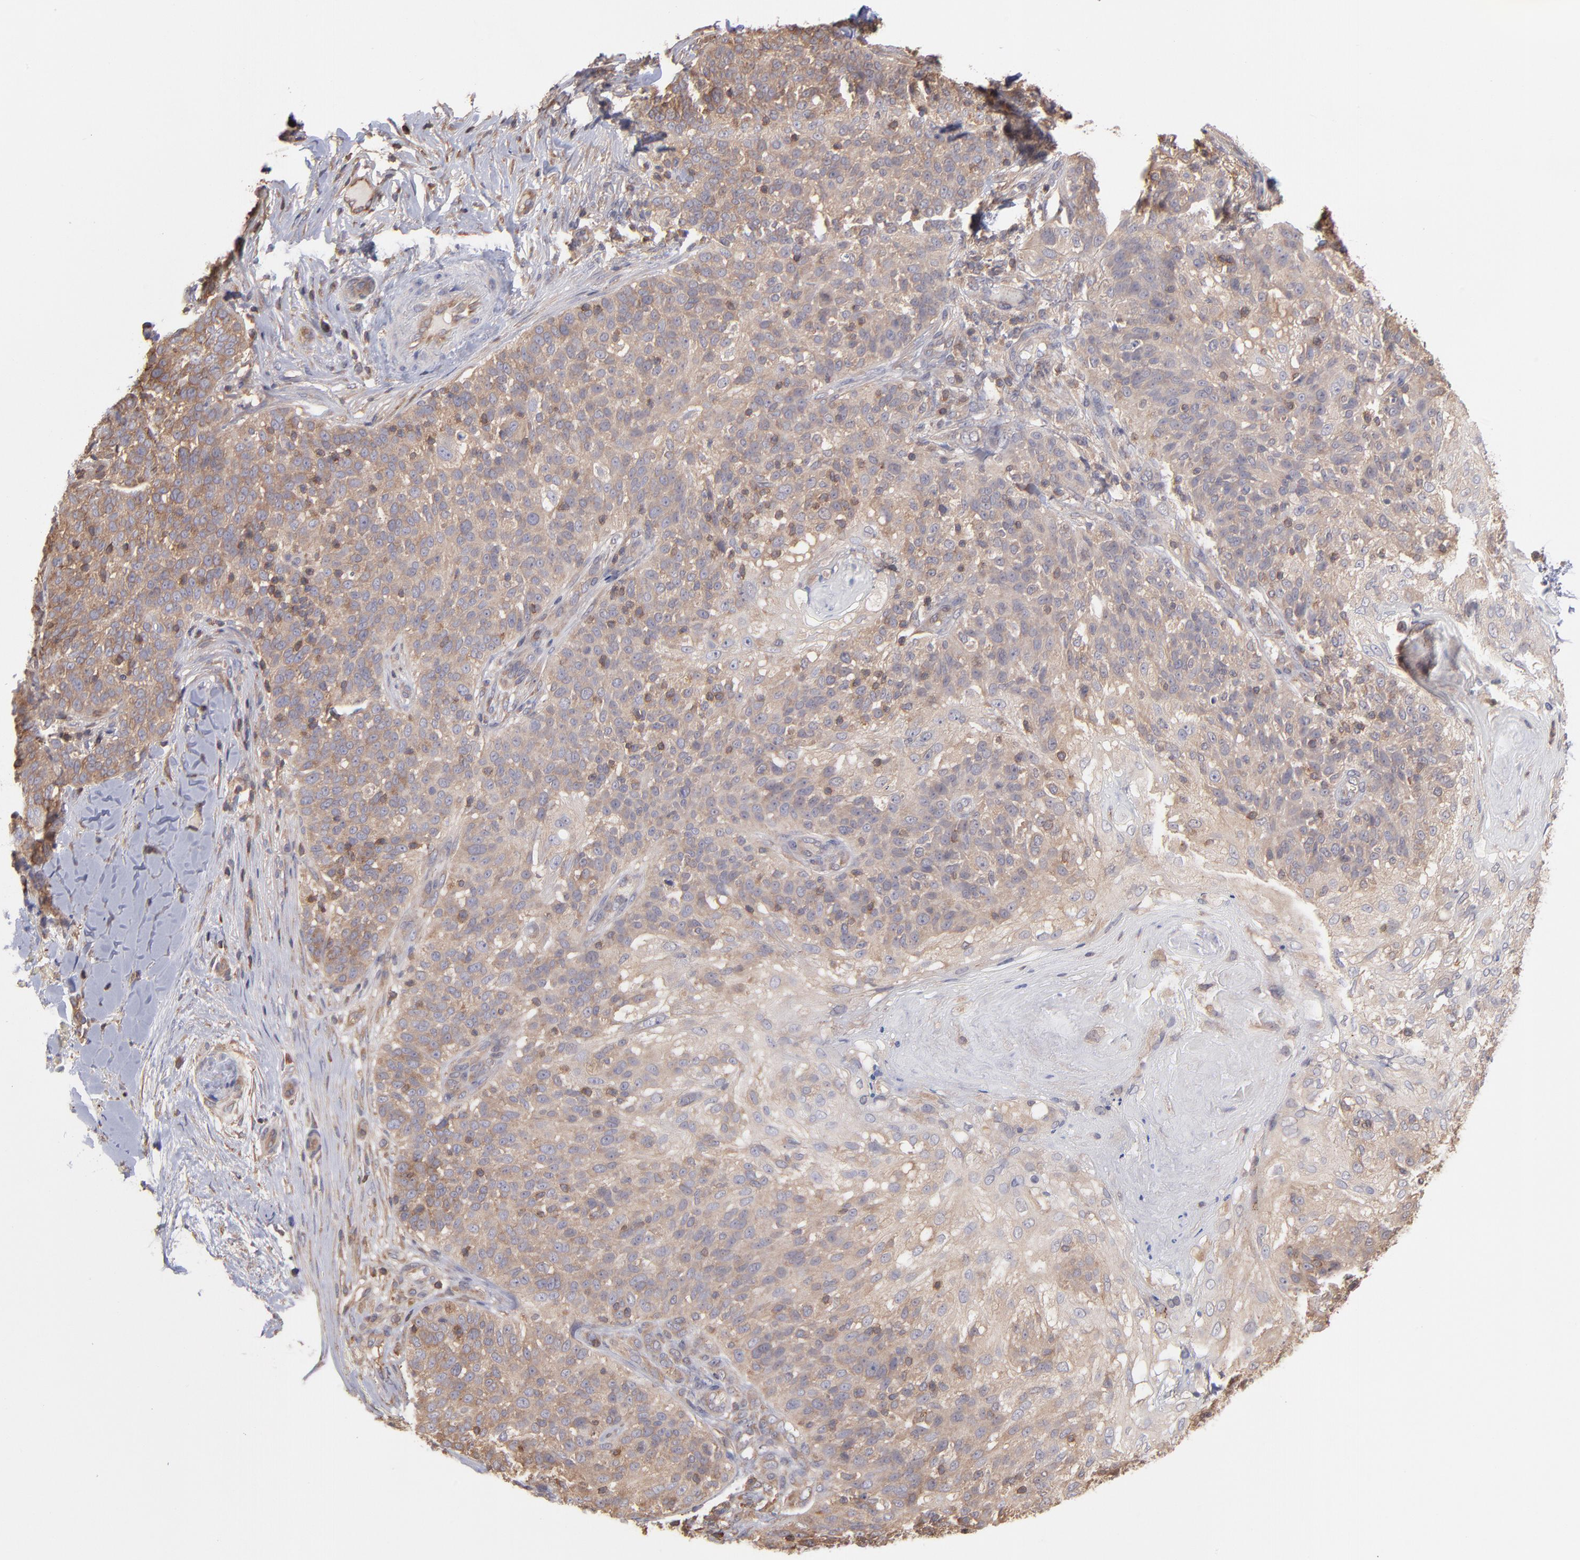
{"staining": {"intensity": "moderate", "quantity": ">75%", "location": "cytoplasmic/membranous"}, "tissue": "skin cancer", "cell_type": "Tumor cells", "image_type": "cancer", "snomed": [{"axis": "morphology", "description": "Normal tissue, NOS"}, {"axis": "morphology", "description": "Squamous cell carcinoma, NOS"}, {"axis": "topography", "description": "Skin"}], "caption": "A micrograph showing moderate cytoplasmic/membranous expression in approximately >75% of tumor cells in skin cancer (squamous cell carcinoma), as visualized by brown immunohistochemical staining.", "gene": "MAP2K2", "patient": {"sex": "female", "age": 83}}